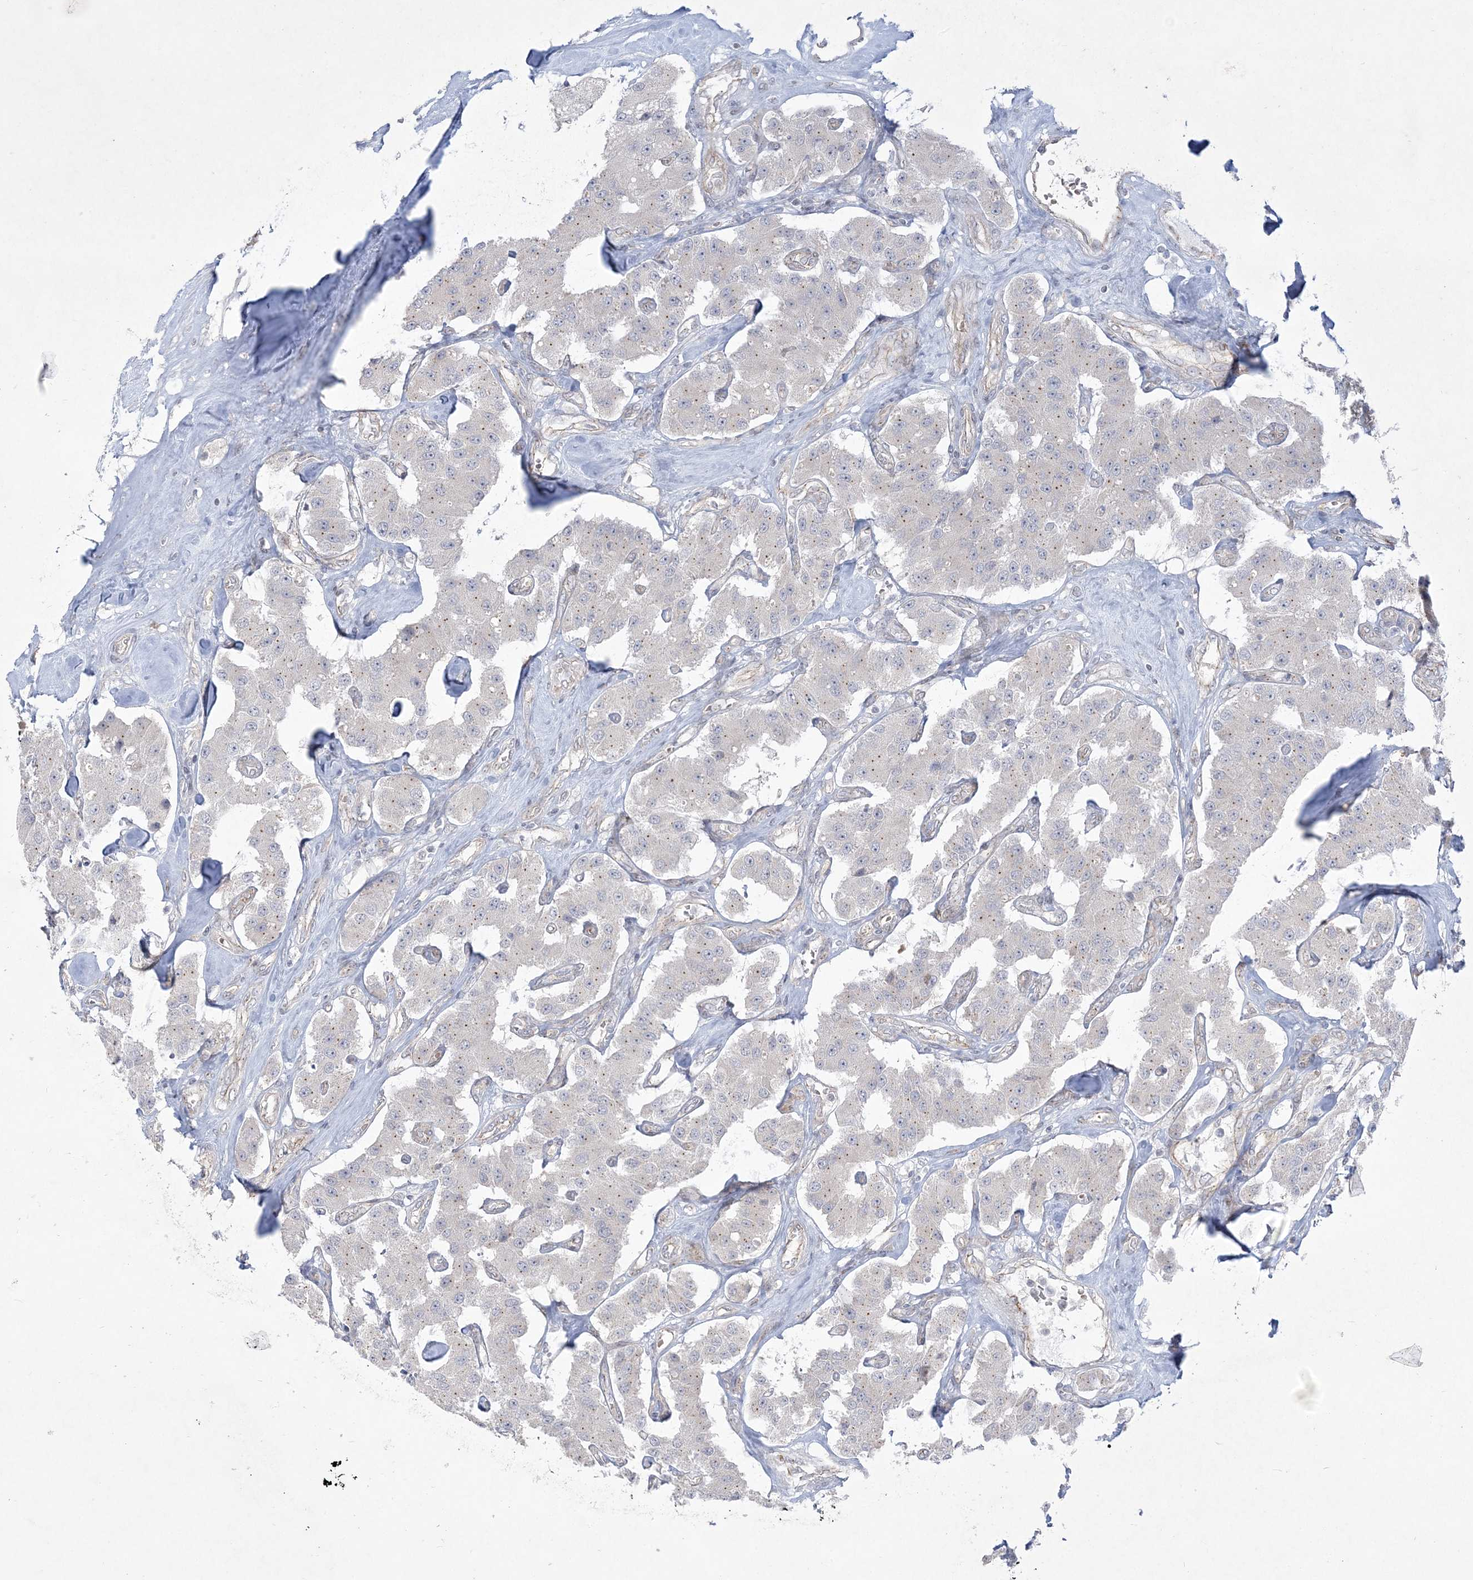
{"staining": {"intensity": "negative", "quantity": "none", "location": "none"}, "tissue": "carcinoid", "cell_type": "Tumor cells", "image_type": "cancer", "snomed": [{"axis": "morphology", "description": "Carcinoid, malignant, NOS"}, {"axis": "topography", "description": "Pancreas"}], "caption": "Malignant carcinoid was stained to show a protein in brown. There is no significant positivity in tumor cells. The staining is performed using DAB (3,3'-diaminobenzidine) brown chromogen with nuclei counter-stained in using hematoxylin.", "gene": "ADAMTS12", "patient": {"sex": "male", "age": 41}}